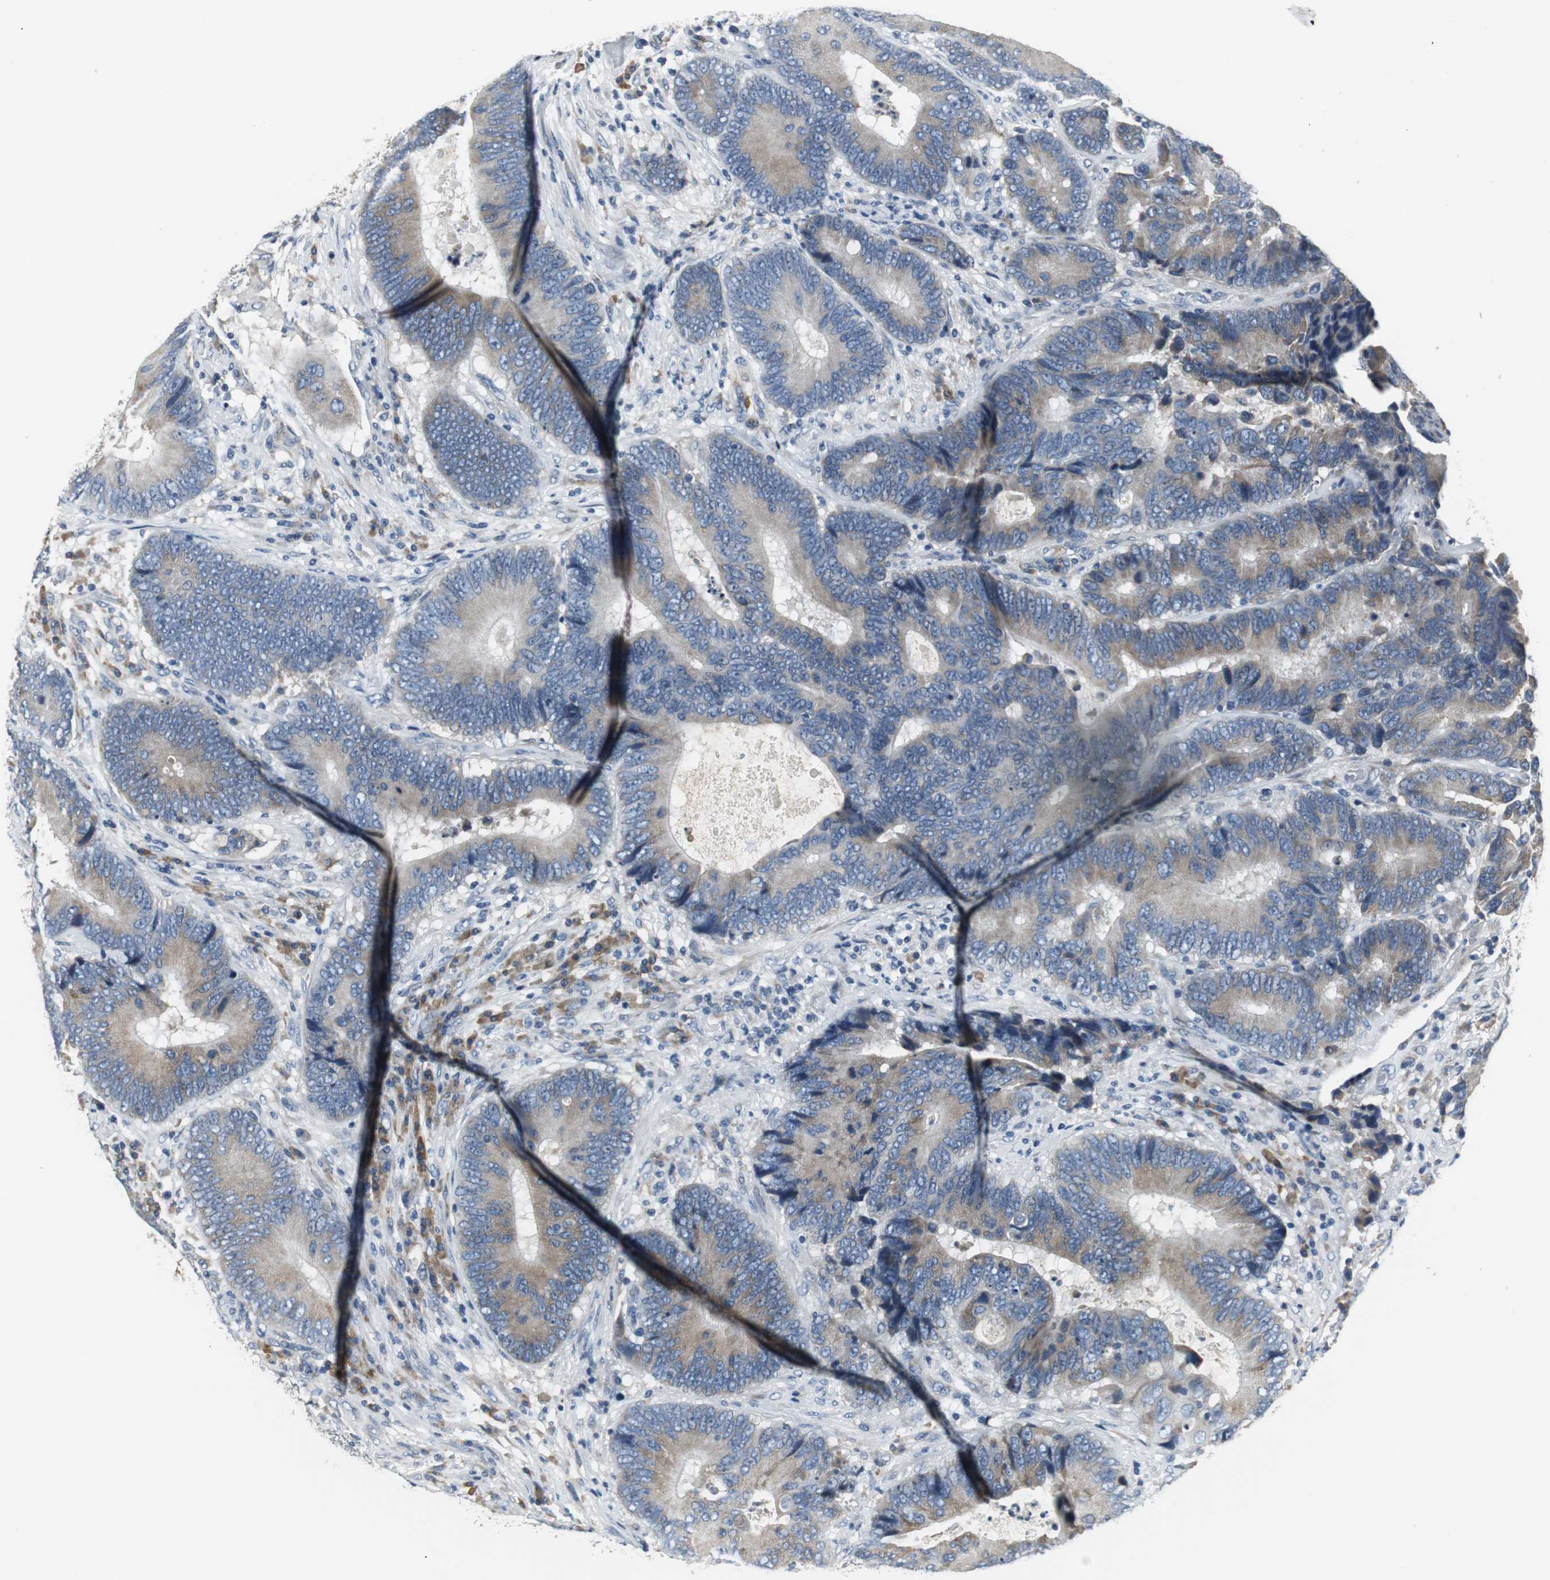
{"staining": {"intensity": "moderate", "quantity": ">75%", "location": "cytoplasmic/membranous"}, "tissue": "colorectal cancer", "cell_type": "Tumor cells", "image_type": "cancer", "snomed": [{"axis": "morphology", "description": "Adenocarcinoma, NOS"}, {"axis": "topography", "description": "Colon"}], "caption": "Immunohistochemical staining of human colorectal cancer (adenocarcinoma) exhibits moderate cytoplasmic/membranous protein positivity in approximately >75% of tumor cells.", "gene": "SLC2A5", "patient": {"sex": "female", "age": 78}}